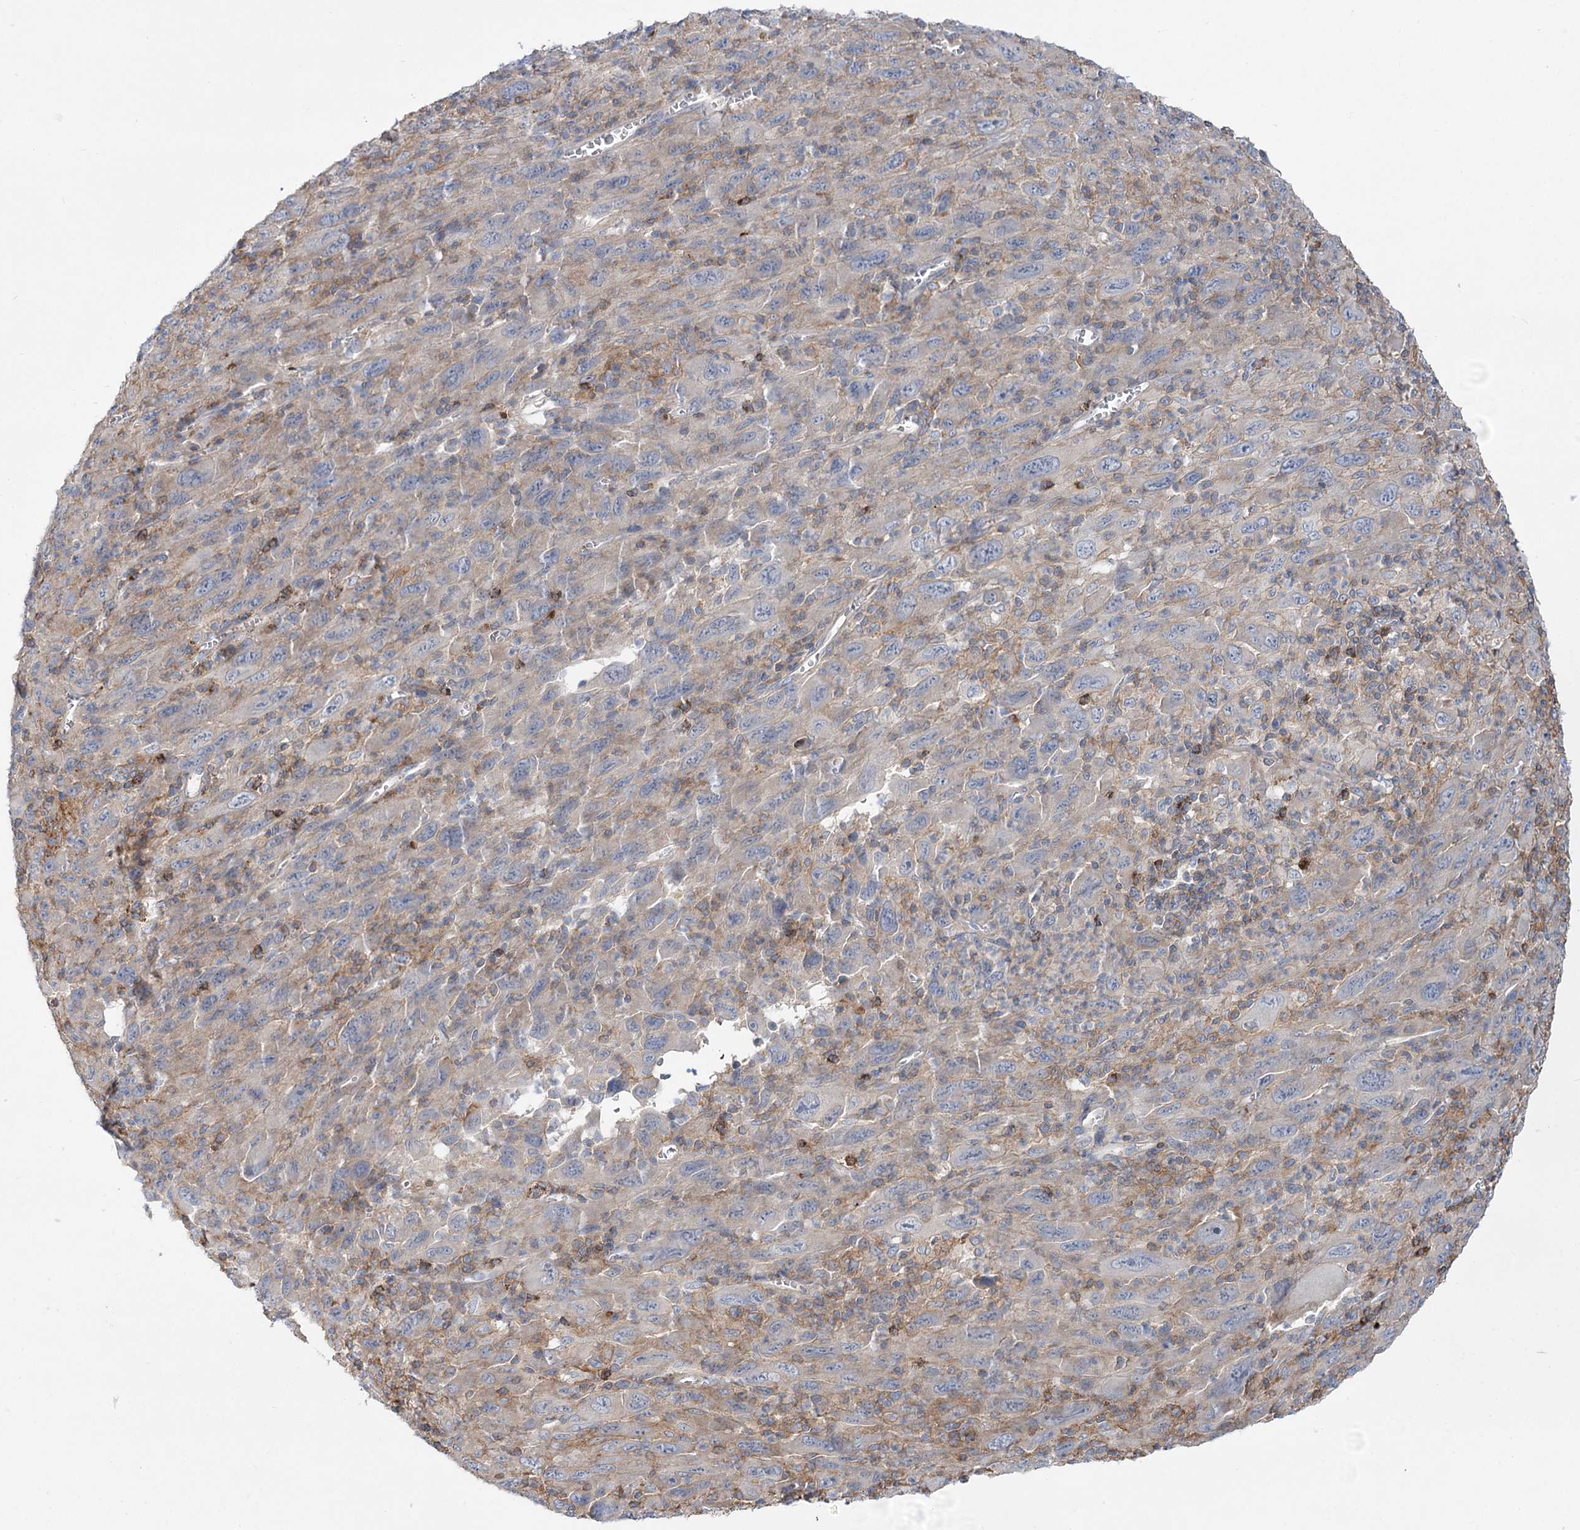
{"staining": {"intensity": "weak", "quantity": "<25%", "location": "cytoplasmic/membranous"}, "tissue": "melanoma", "cell_type": "Tumor cells", "image_type": "cancer", "snomed": [{"axis": "morphology", "description": "Malignant melanoma, Metastatic site"}, {"axis": "topography", "description": "Skin"}], "caption": "Human melanoma stained for a protein using IHC demonstrates no staining in tumor cells.", "gene": "LARP1B", "patient": {"sex": "female", "age": 56}}